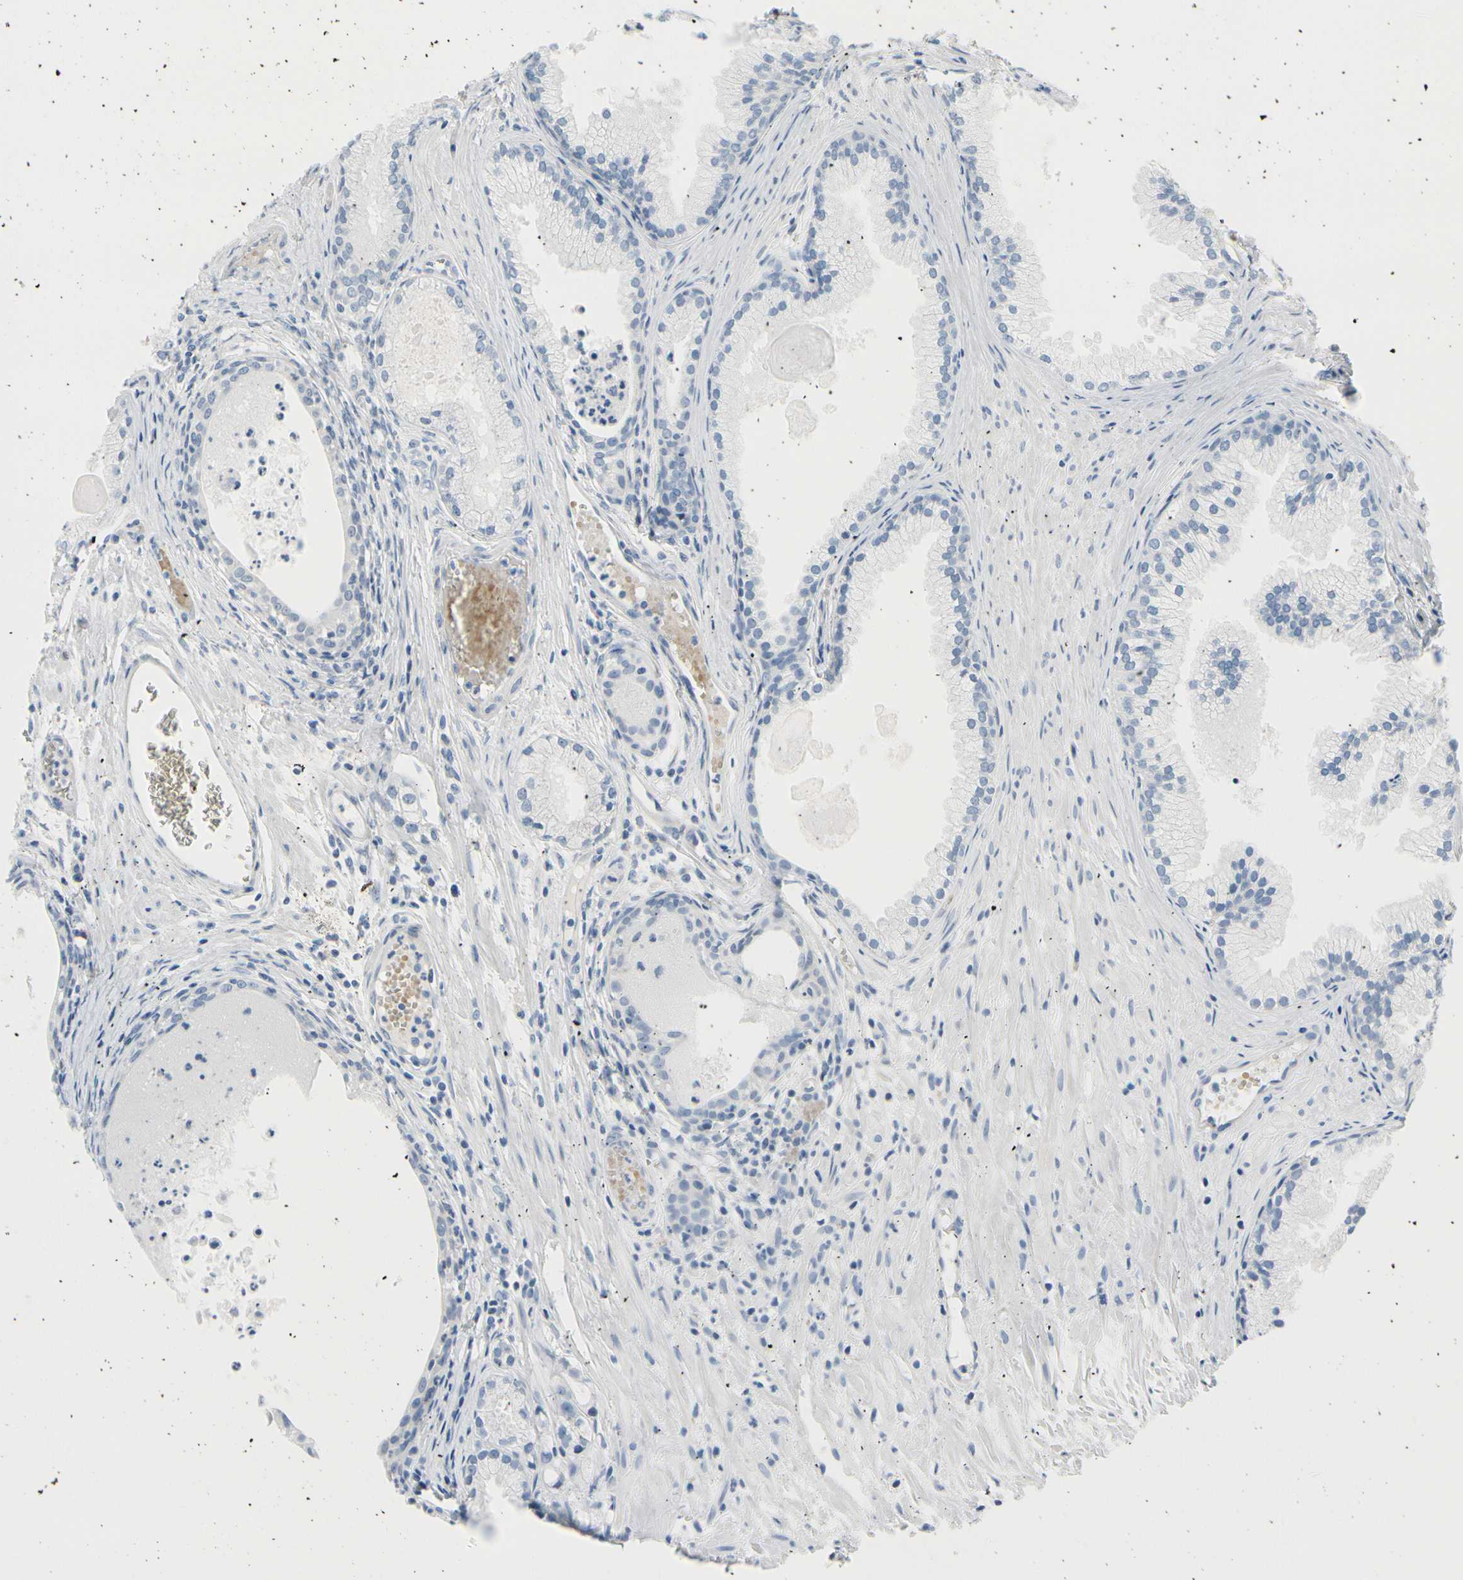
{"staining": {"intensity": "negative", "quantity": "none", "location": "none"}, "tissue": "prostate cancer", "cell_type": "Tumor cells", "image_type": "cancer", "snomed": [{"axis": "morphology", "description": "Adenocarcinoma, Low grade"}, {"axis": "topography", "description": "Prostate"}], "caption": "IHC image of neoplastic tissue: prostate cancer stained with DAB (3,3'-diaminobenzidine) reveals no significant protein positivity in tumor cells.", "gene": "FCER2", "patient": {"sex": "male", "age": 72}}